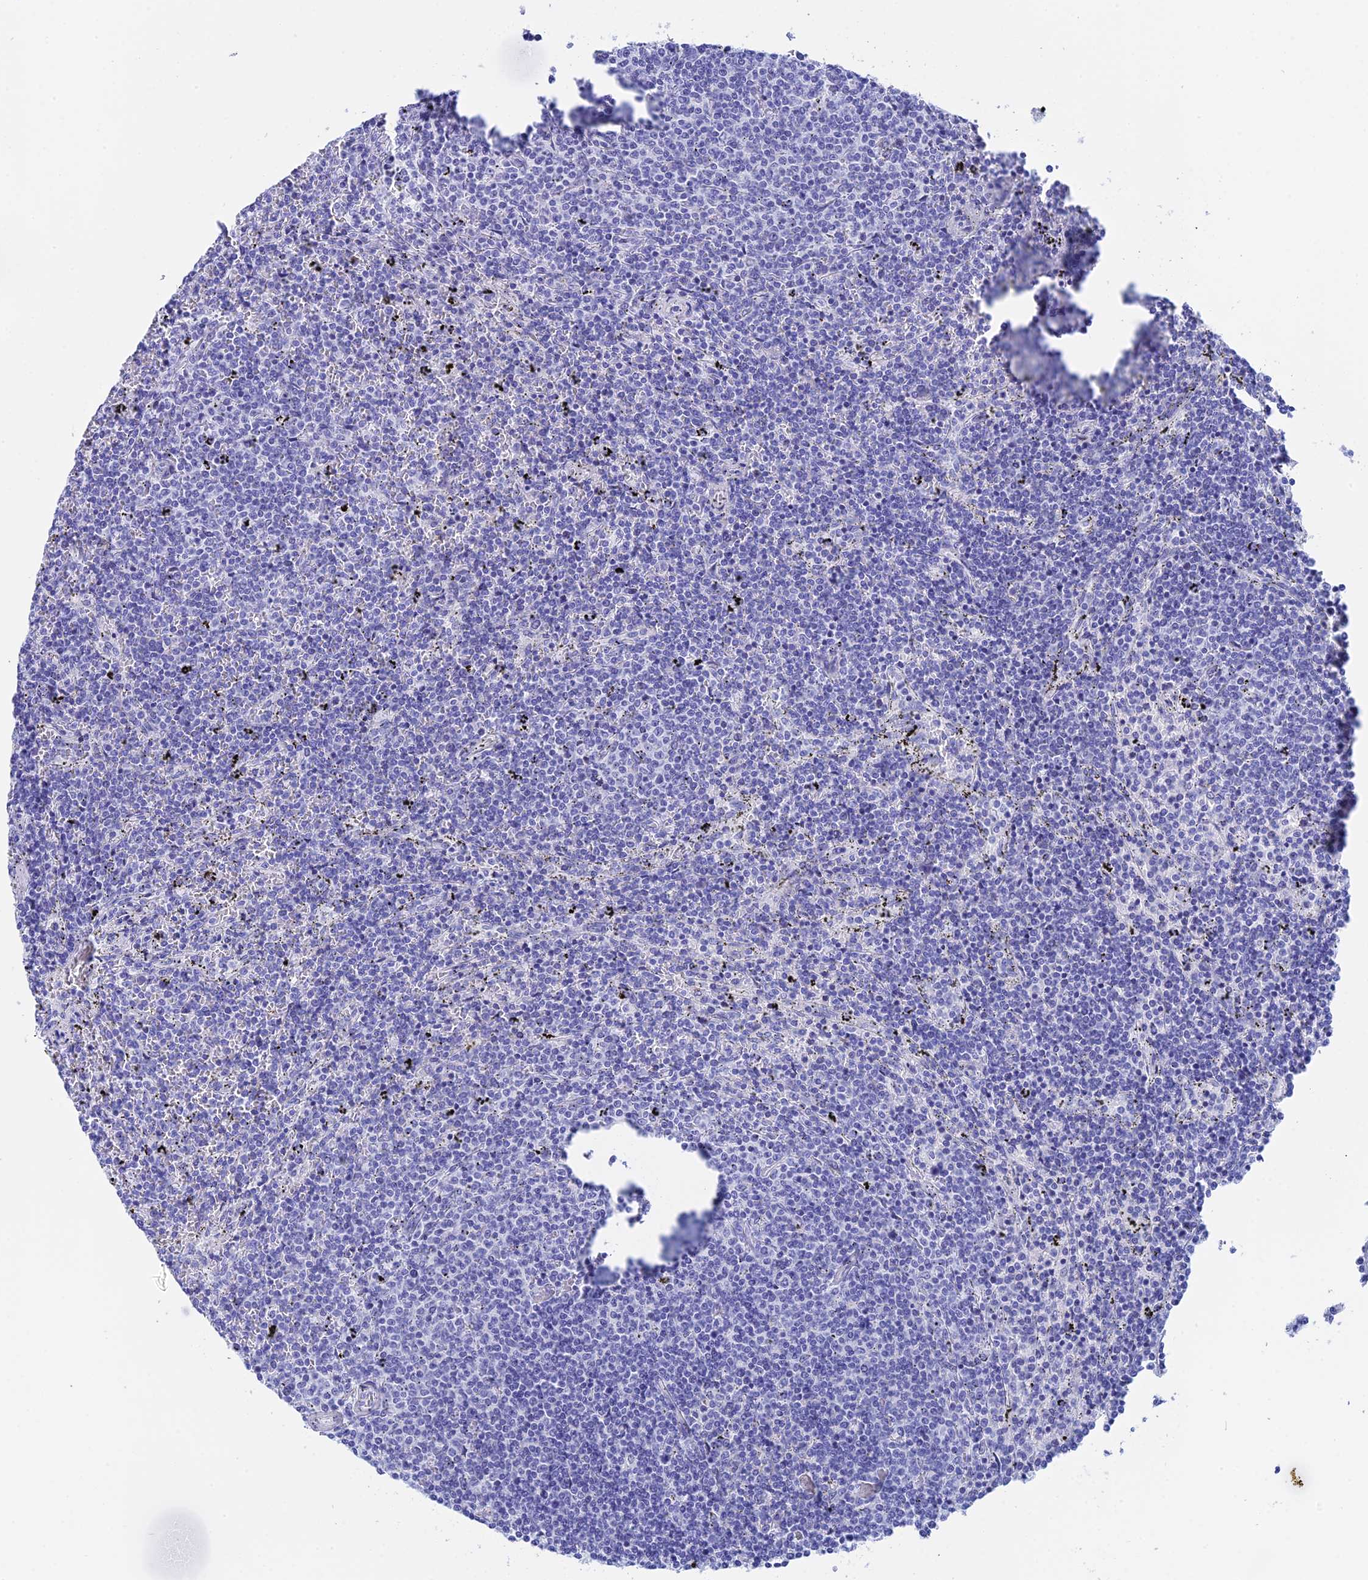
{"staining": {"intensity": "negative", "quantity": "none", "location": "none"}, "tissue": "lymphoma", "cell_type": "Tumor cells", "image_type": "cancer", "snomed": [{"axis": "morphology", "description": "Malignant lymphoma, non-Hodgkin's type, Low grade"}, {"axis": "topography", "description": "Spleen"}], "caption": "IHC photomicrograph of lymphoma stained for a protein (brown), which reveals no positivity in tumor cells.", "gene": "TEX101", "patient": {"sex": "female", "age": 50}}